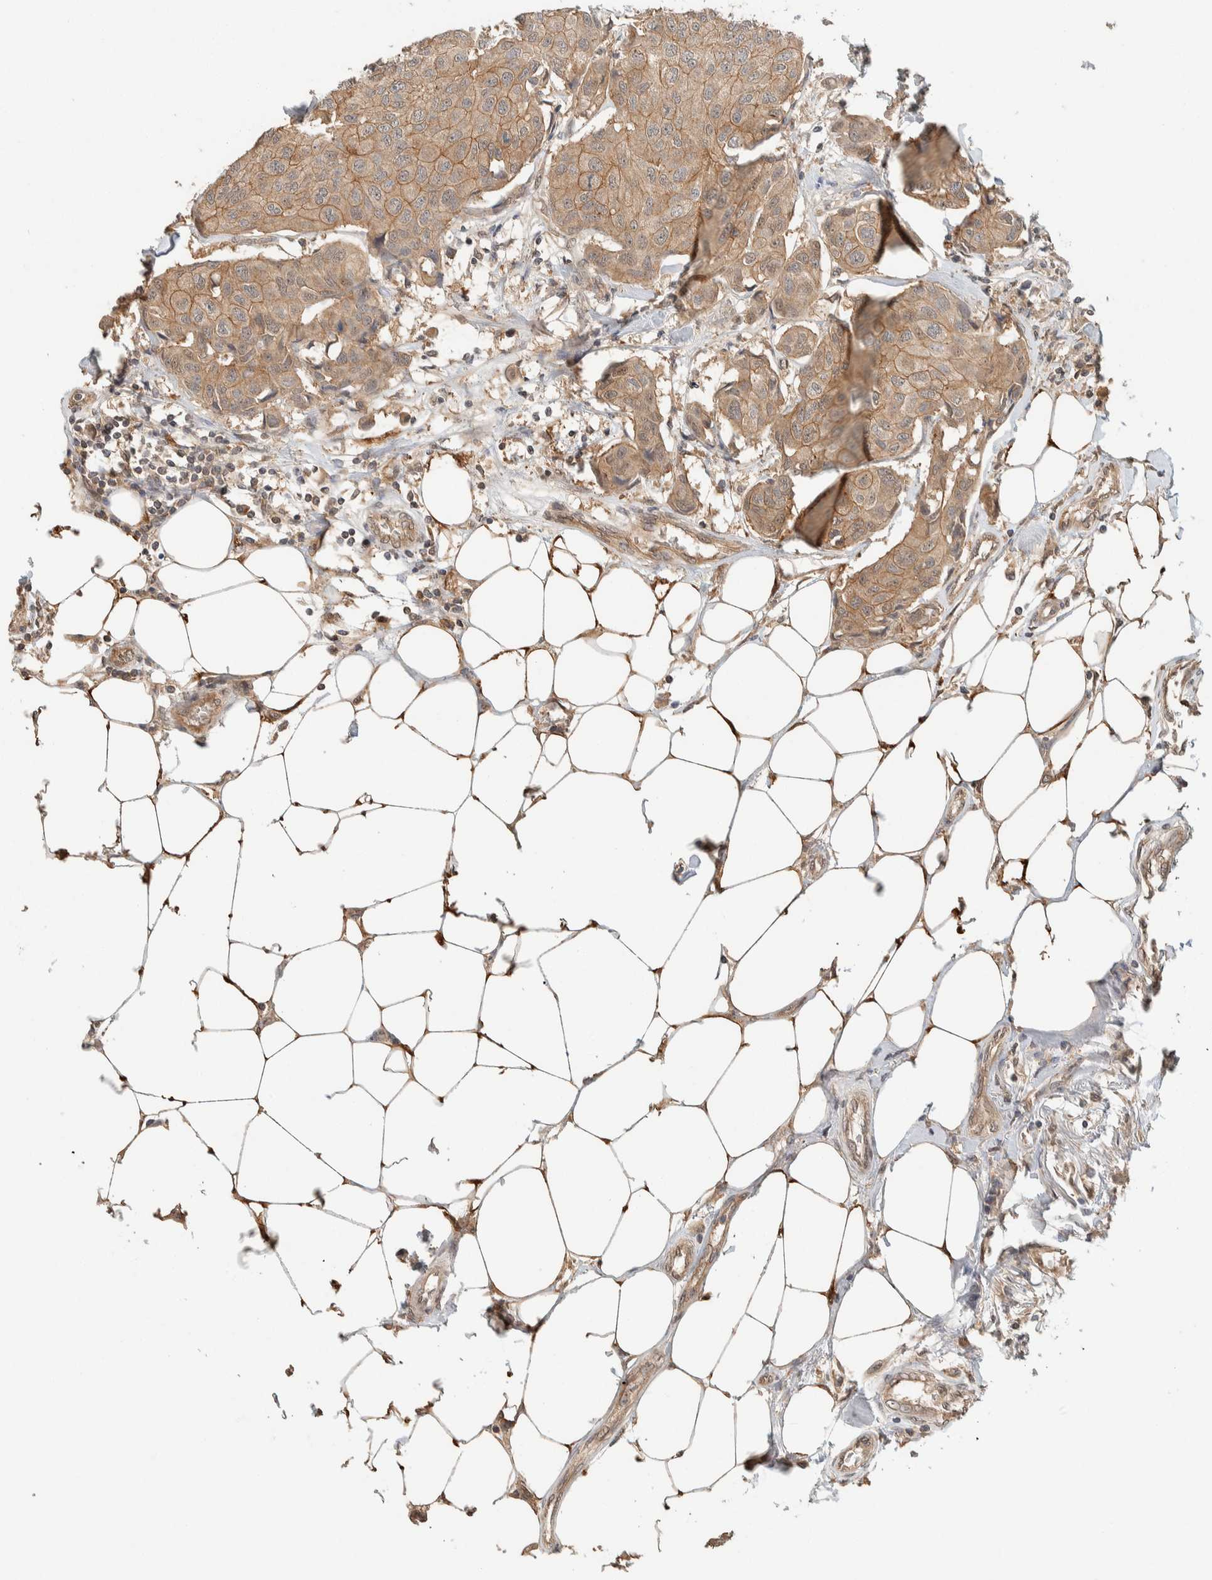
{"staining": {"intensity": "moderate", "quantity": ">75%", "location": "cytoplasmic/membranous"}, "tissue": "breast cancer", "cell_type": "Tumor cells", "image_type": "cancer", "snomed": [{"axis": "morphology", "description": "Duct carcinoma"}, {"axis": "topography", "description": "Breast"}], "caption": "This is a photomicrograph of IHC staining of breast cancer, which shows moderate positivity in the cytoplasmic/membranous of tumor cells.", "gene": "ZNF567", "patient": {"sex": "female", "age": 80}}